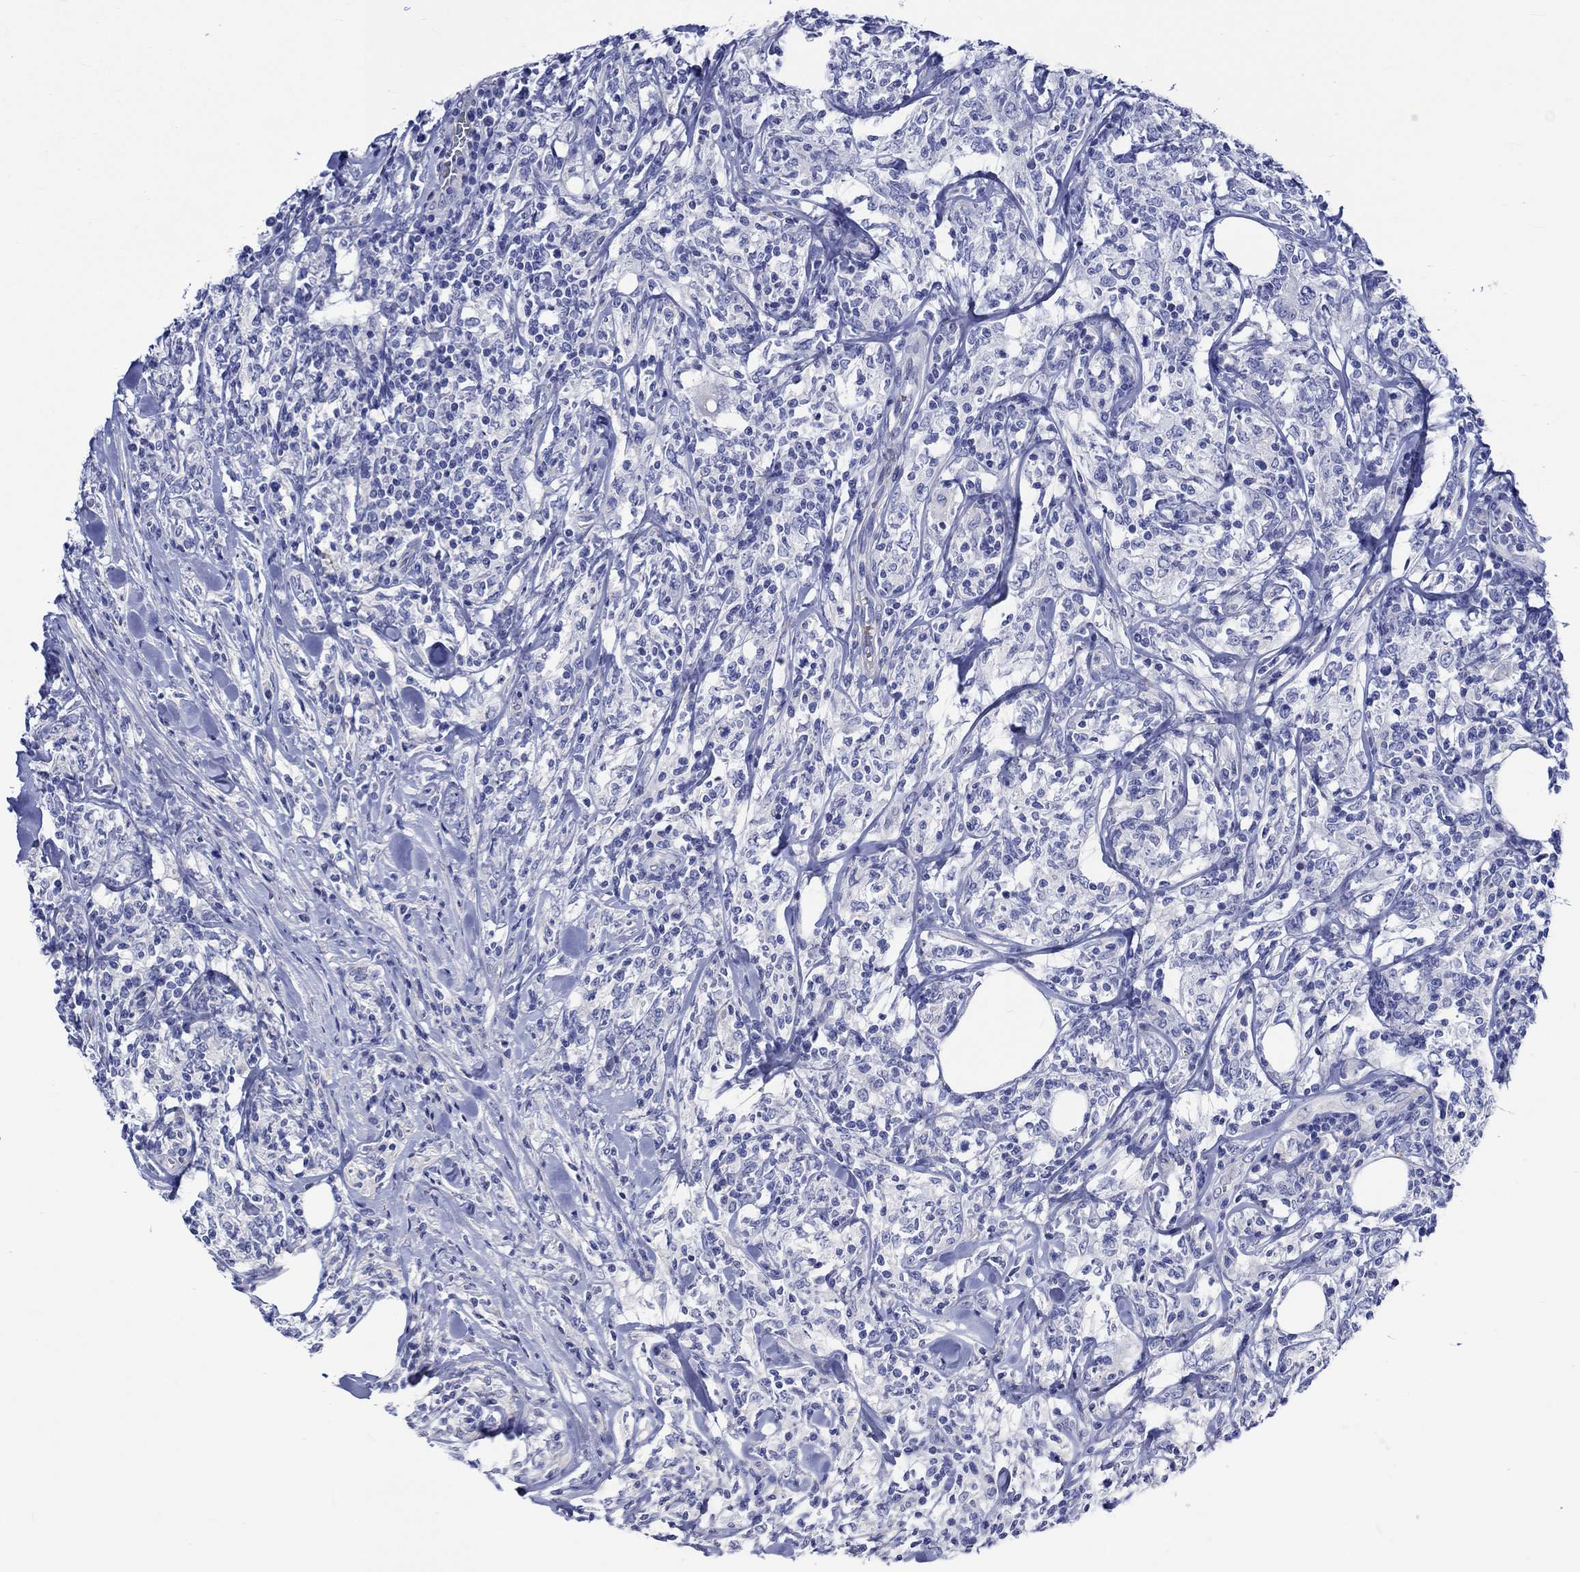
{"staining": {"intensity": "negative", "quantity": "none", "location": "none"}, "tissue": "lymphoma", "cell_type": "Tumor cells", "image_type": "cancer", "snomed": [{"axis": "morphology", "description": "Malignant lymphoma, non-Hodgkin's type, High grade"}, {"axis": "topography", "description": "Lymph node"}], "caption": "A histopathology image of lymphoma stained for a protein demonstrates no brown staining in tumor cells.", "gene": "NRIP3", "patient": {"sex": "female", "age": 84}}